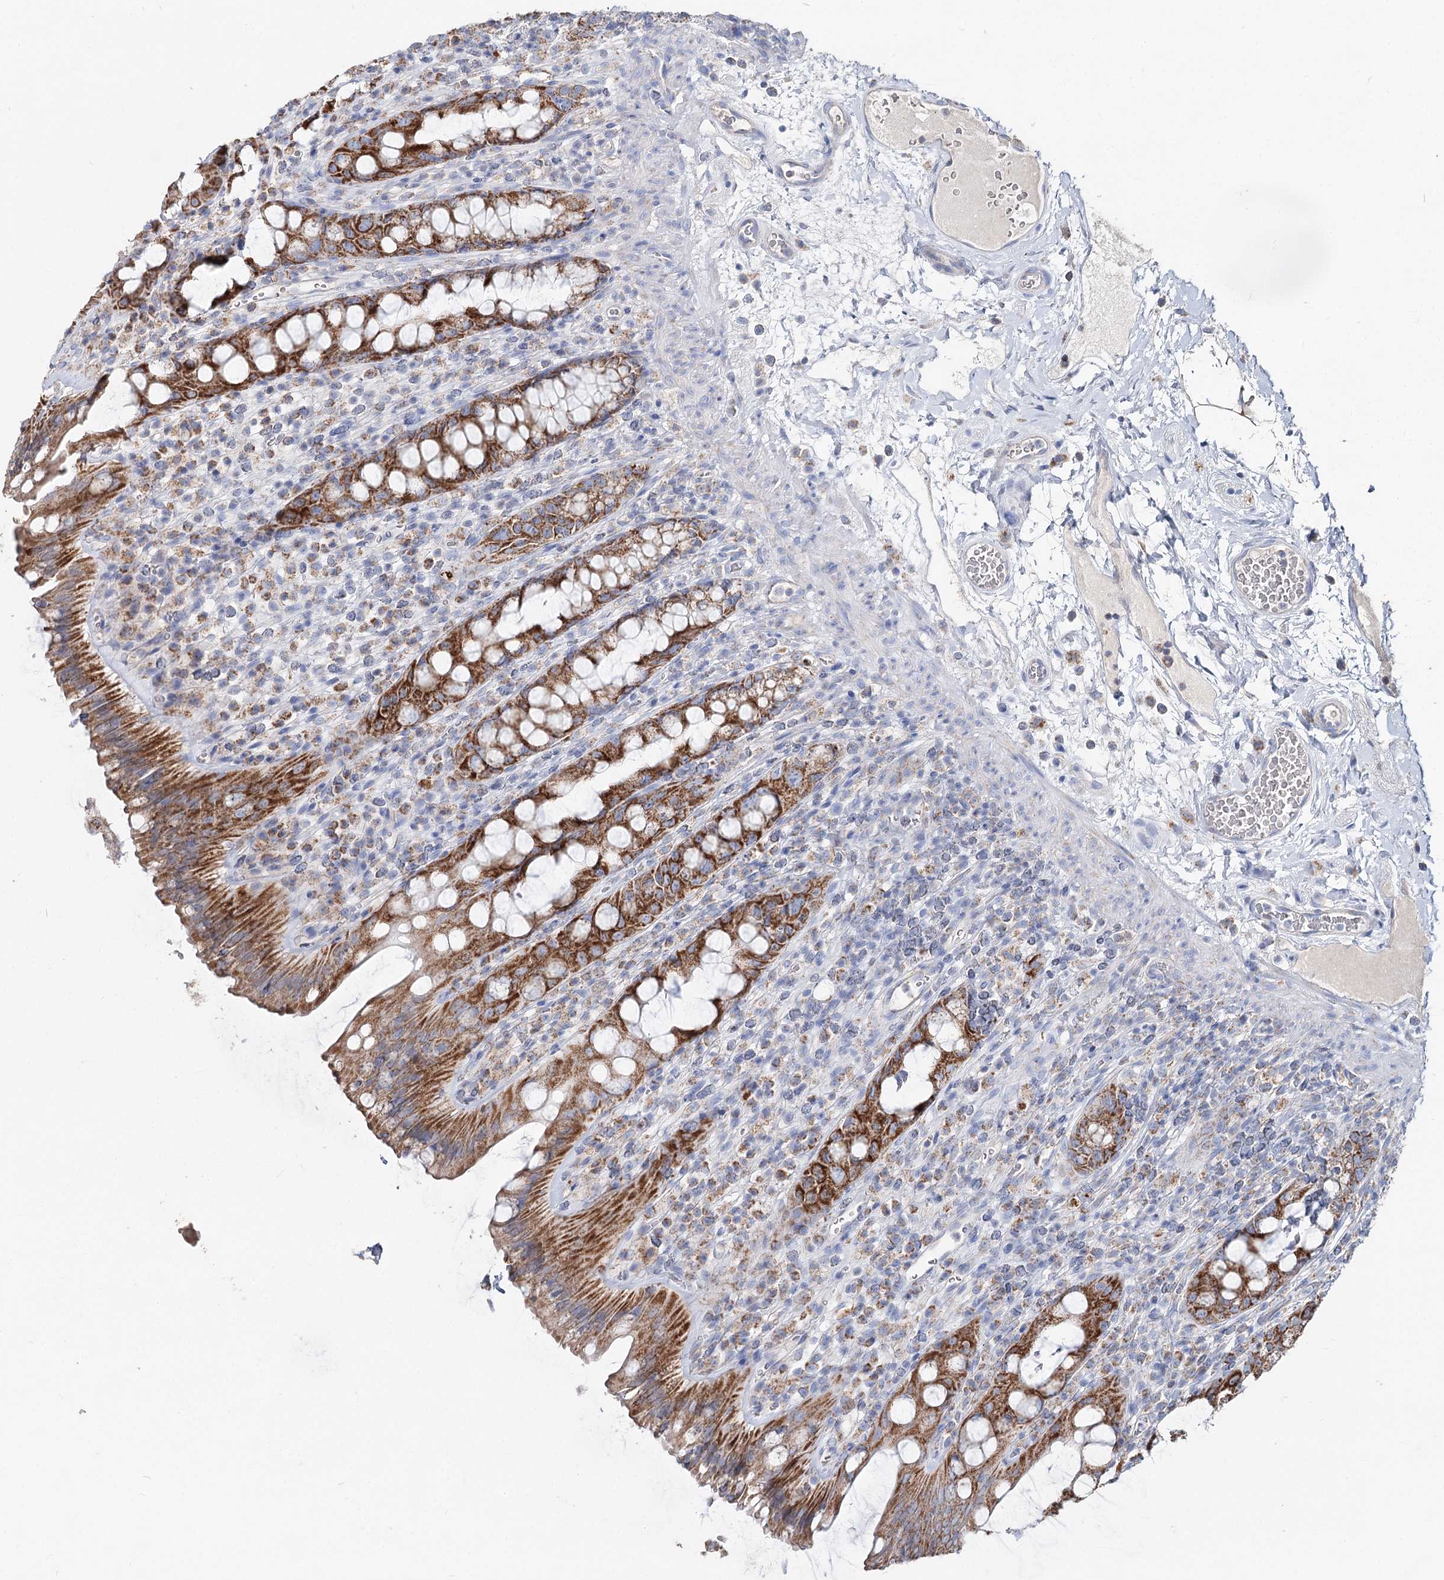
{"staining": {"intensity": "moderate", "quantity": ">75%", "location": "cytoplasmic/membranous"}, "tissue": "rectum", "cell_type": "Glandular cells", "image_type": "normal", "snomed": [{"axis": "morphology", "description": "Normal tissue, NOS"}, {"axis": "topography", "description": "Rectum"}], "caption": "This photomicrograph demonstrates normal rectum stained with immunohistochemistry (IHC) to label a protein in brown. The cytoplasmic/membranous of glandular cells show moderate positivity for the protein. Nuclei are counter-stained blue.", "gene": "MCCC2", "patient": {"sex": "female", "age": 57}}